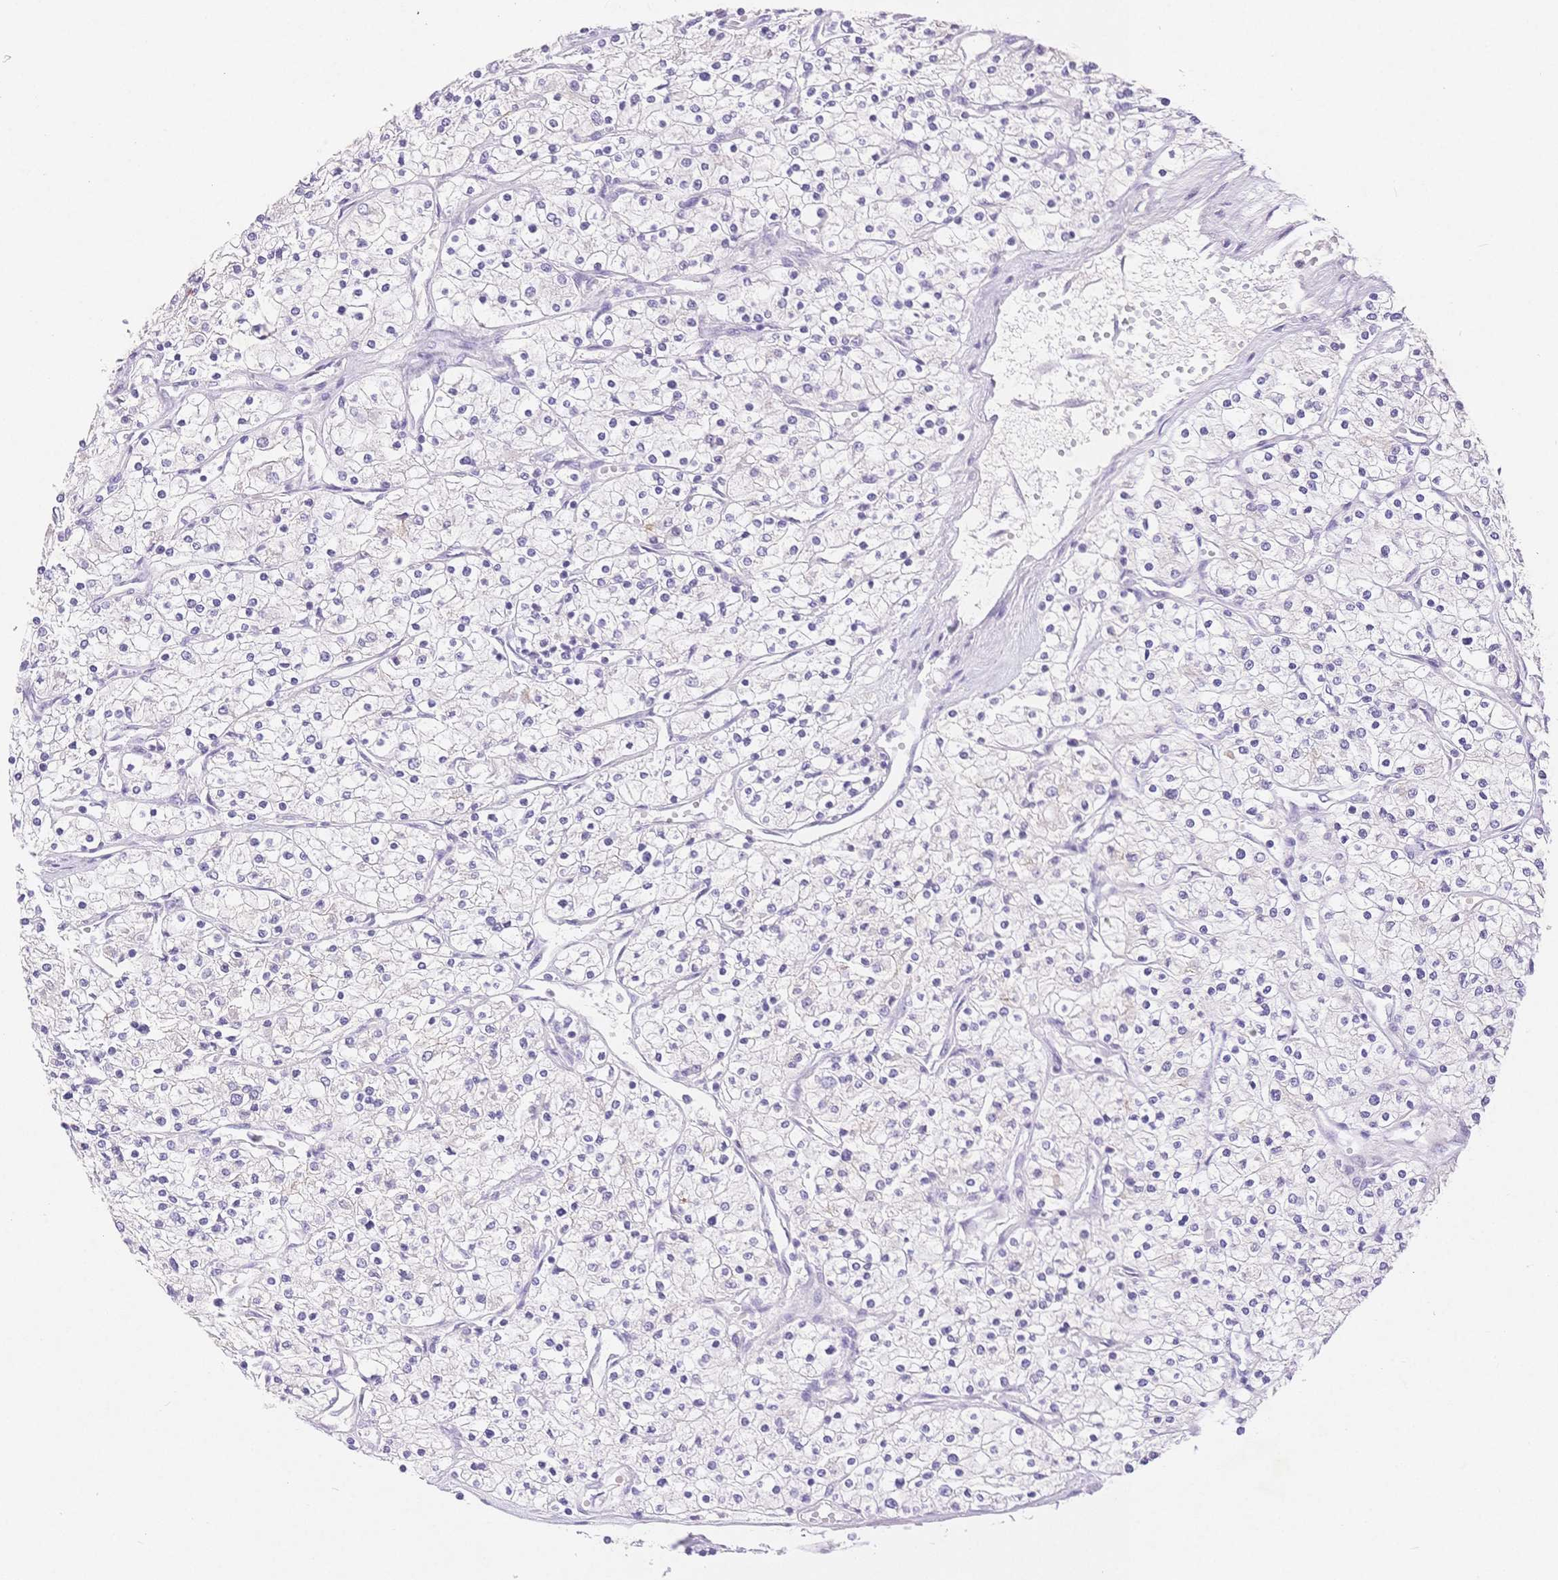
{"staining": {"intensity": "negative", "quantity": "none", "location": "none"}, "tissue": "renal cancer", "cell_type": "Tumor cells", "image_type": "cancer", "snomed": [{"axis": "morphology", "description": "Adenocarcinoma, NOS"}, {"axis": "topography", "description": "Kidney"}], "caption": "Tumor cells show no significant positivity in renal cancer.", "gene": "MYOM1", "patient": {"sex": "male", "age": 80}}